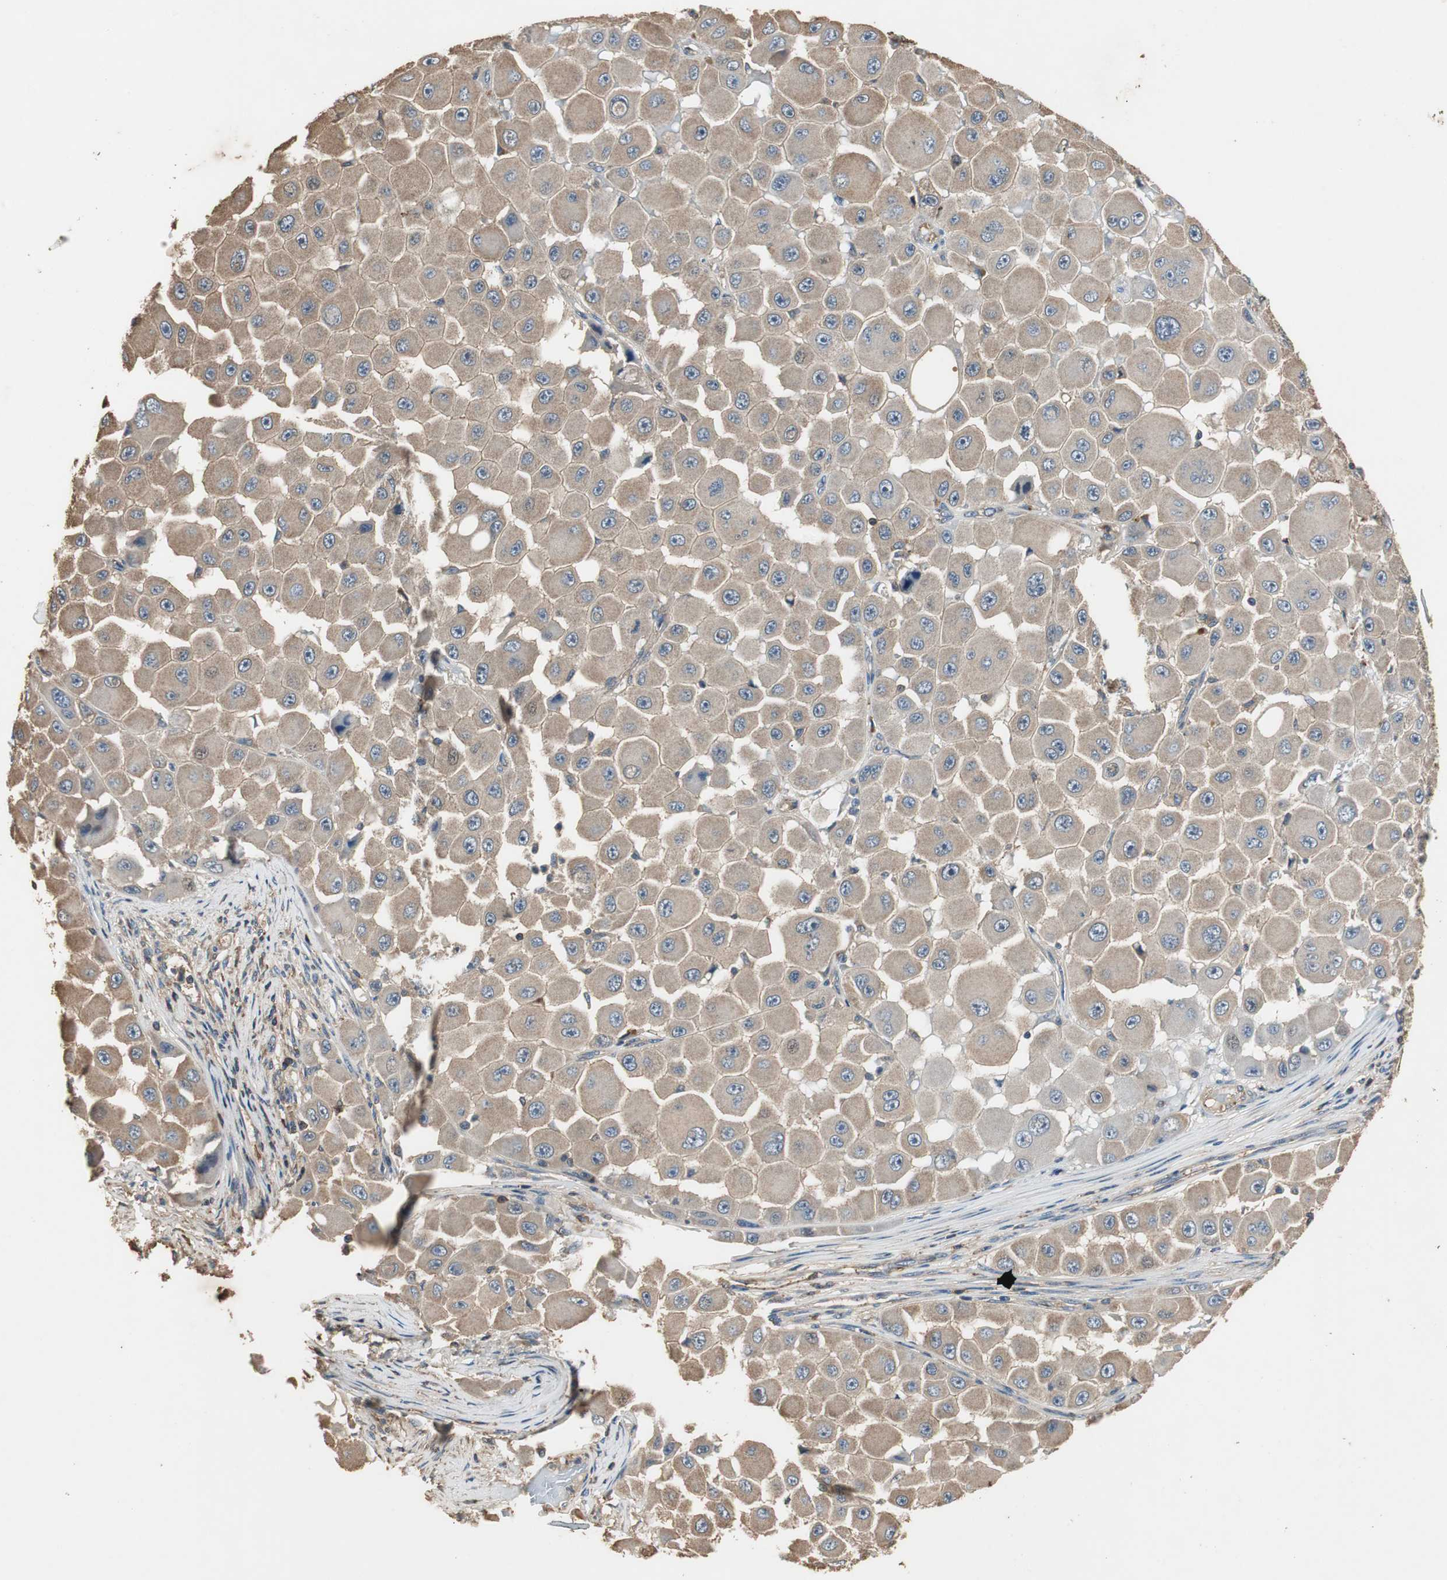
{"staining": {"intensity": "weak", "quantity": ">75%", "location": "cytoplasmic/membranous"}, "tissue": "melanoma", "cell_type": "Tumor cells", "image_type": "cancer", "snomed": [{"axis": "morphology", "description": "Malignant melanoma, NOS"}, {"axis": "topography", "description": "Skin"}], "caption": "Human melanoma stained with a brown dye reveals weak cytoplasmic/membranous positive expression in about >75% of tumor cells.", "gene": "TNFRSF14", "patient": {"sex": "female", "age": 81}}